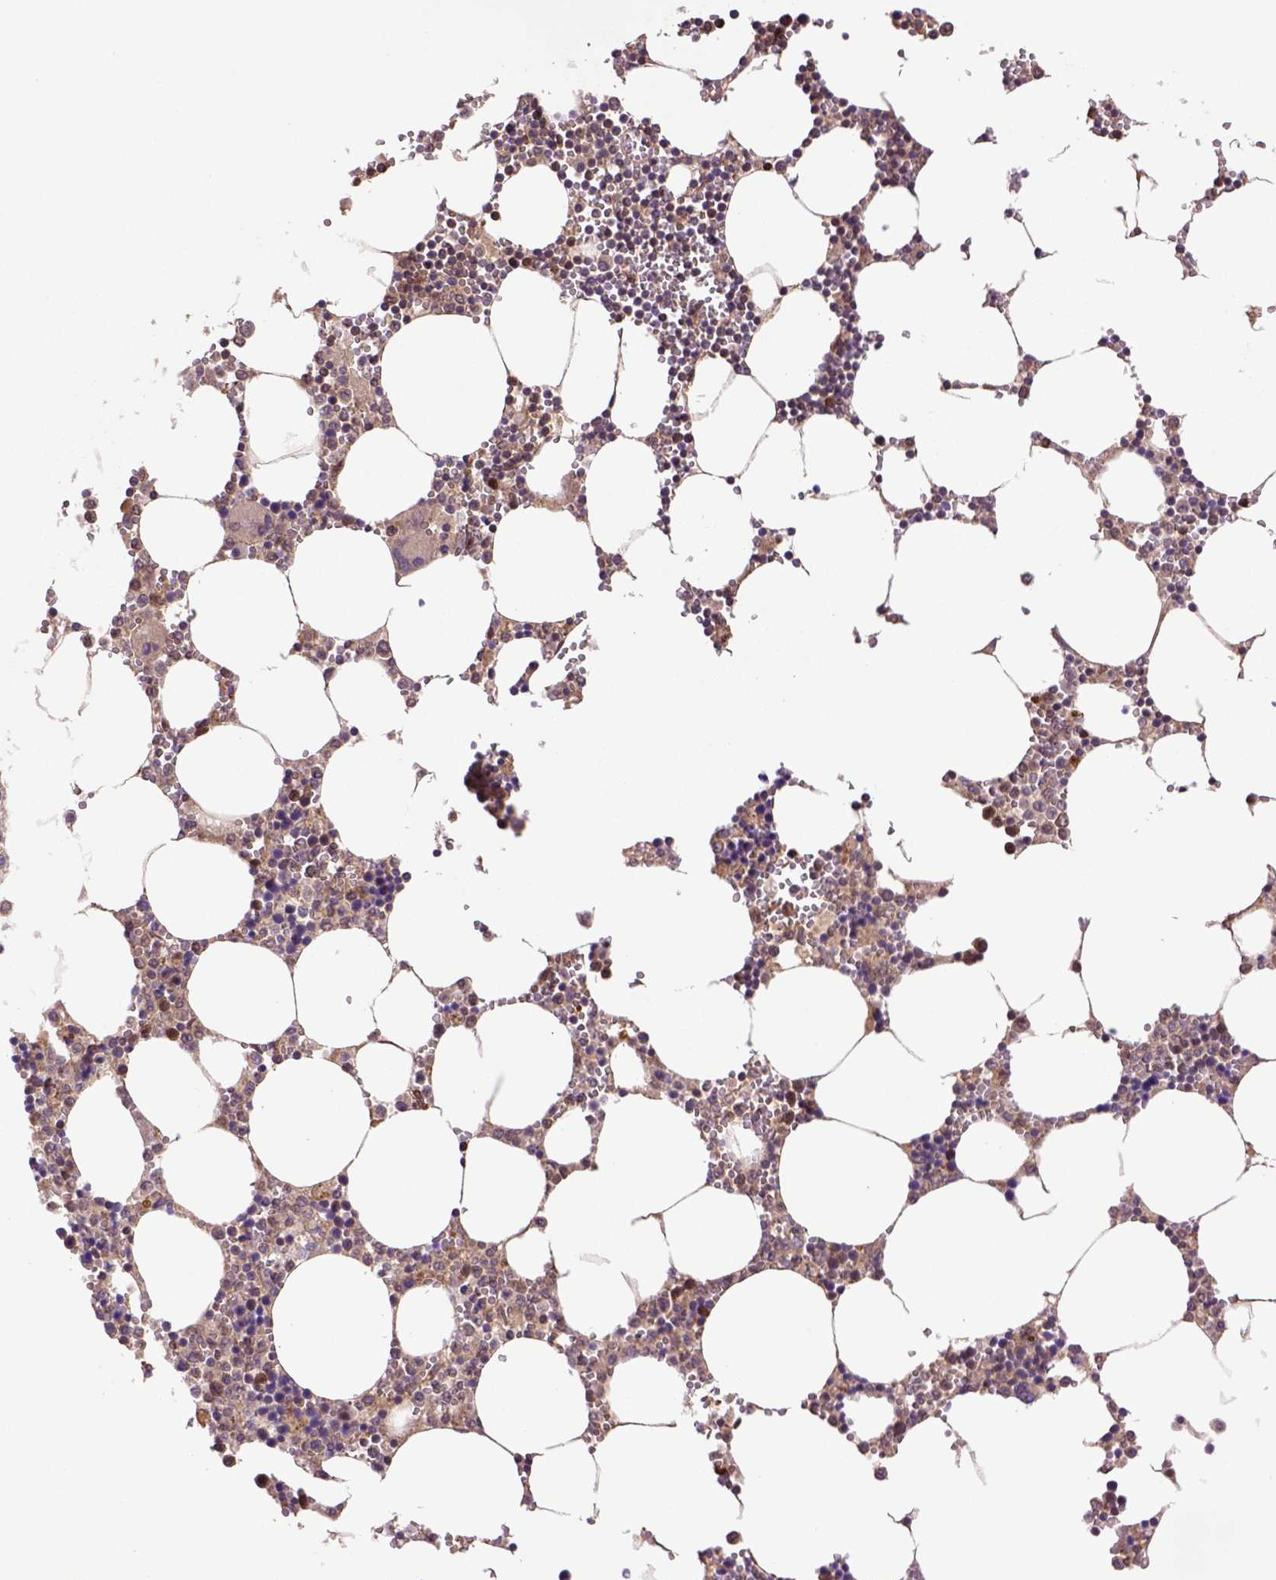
{"staining": {"intensity": "strong", "quantity": "<25%", "location": "cytoplasmic/membranous"}, "tissue": "bone marrow", "cell_type": "Hematopoietic cells", "image_type": "normal", "snomed": [{"axis": "morphology", "description": "Normal tissue, NOS"}, {"axis": "topography", "description": "Bone marrow"}], "caption": "The micrograph displays staining of benign bone marrow, revealing strong cytoplasmic/membranous protein expression (brown color) within hematopoietic cells.", "gene": "HSPBP1", "patient": {"sex": "male", "age": 54}}